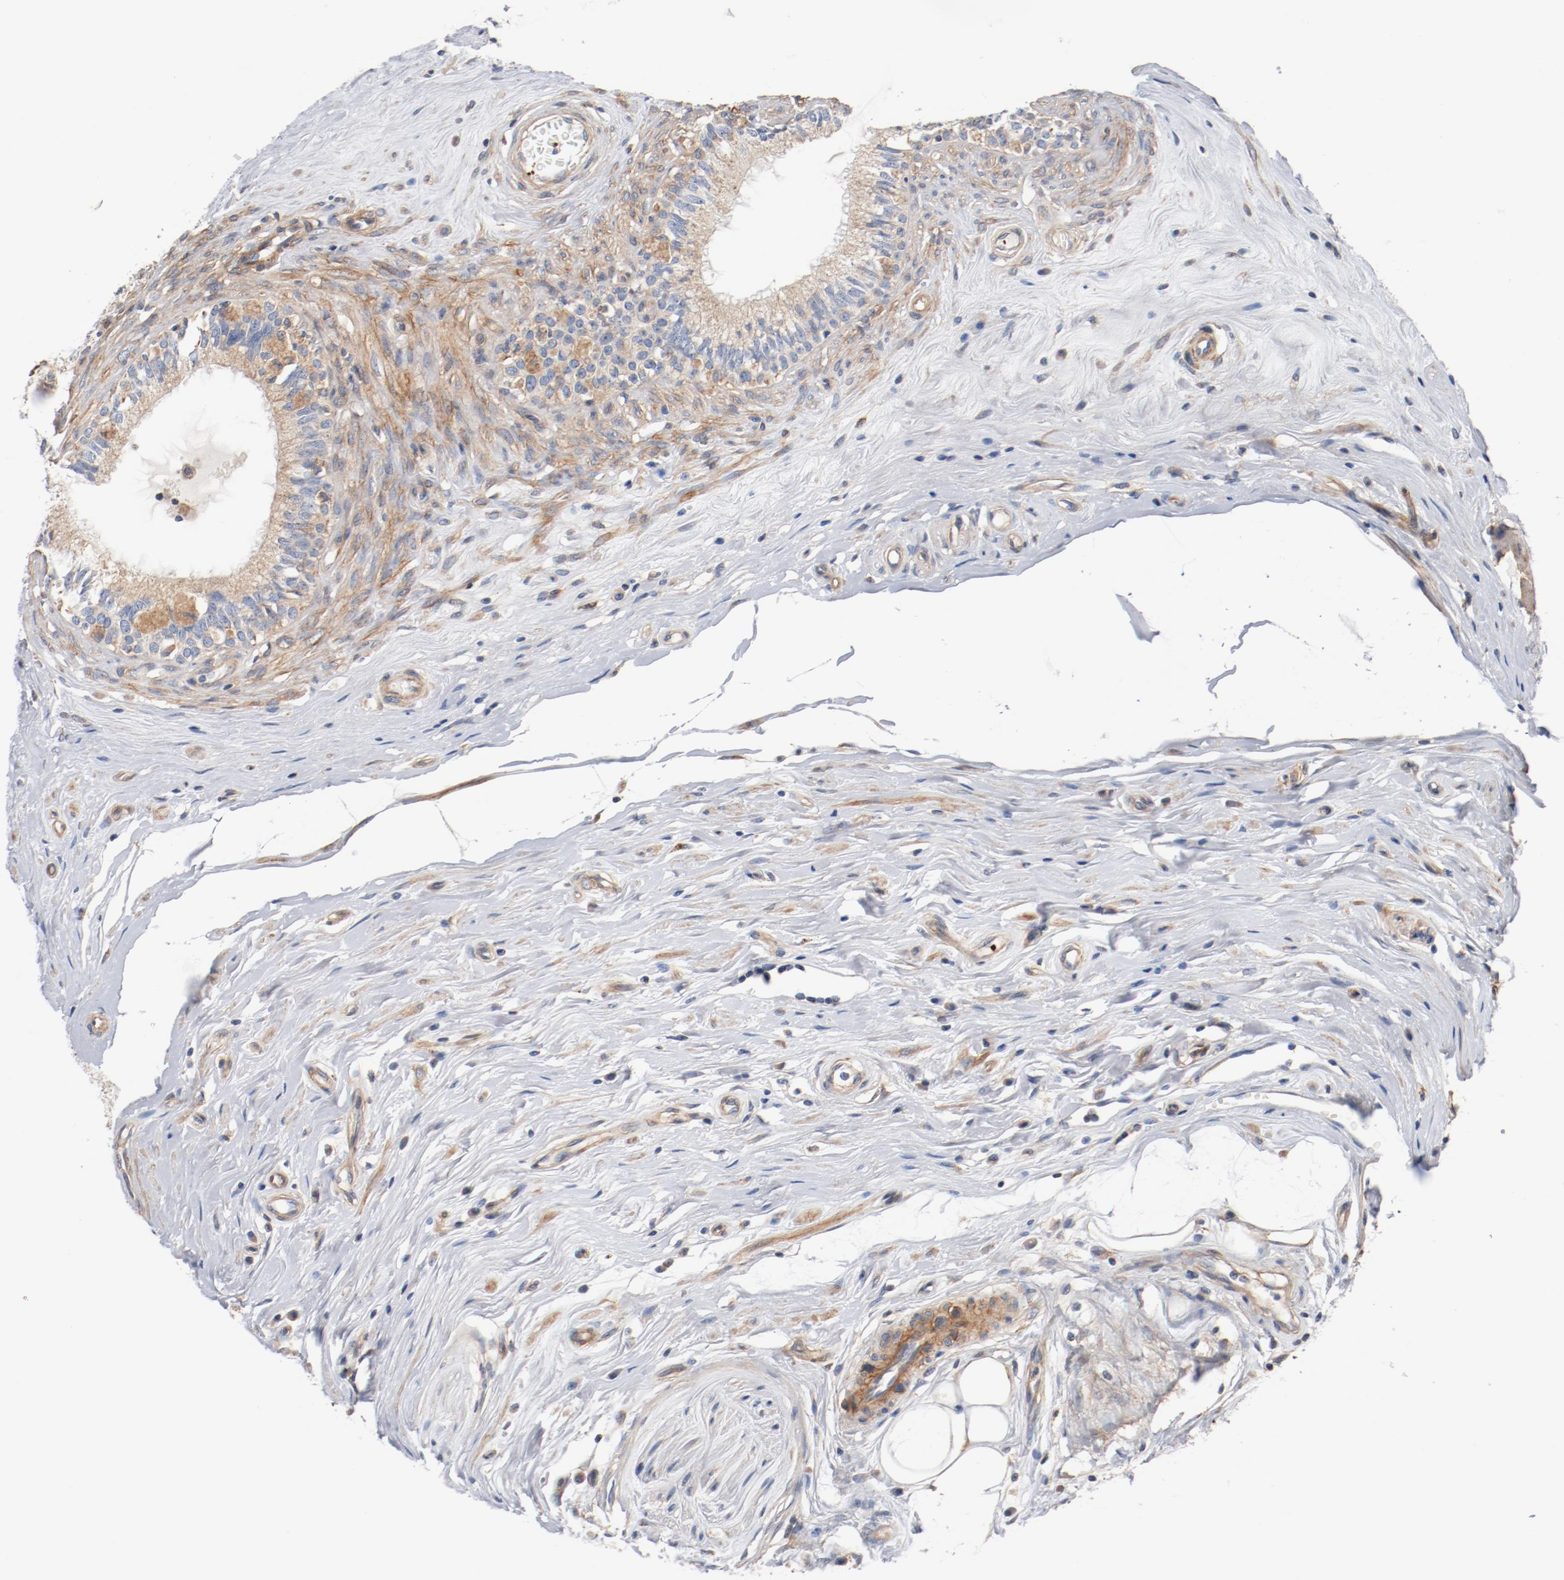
{"staining": {"intensity": "moderate", "quantity": ">75%", "location": "cytoplasmic/membranous"}, "tissue": "epididymis", "cell_type": "Glandular cells", "image_type": "normal", "snomed": [{"axis": "morphology", "description": "Normal tissue, NOS"}, {"axis": "morphology", "description": "Inflammation, NOS"}, {"axis": "topography", "description": "Epididymis"}], "caption": "The immunohistochemical stain labels moderate cytoplasmic/membranous staining in glandular cells of normal epididymis. (DAB = brown stain, brightfield microscopy at high magnification).", "gene": "ILK", "patient": {"sex": "male", "age": 84}}